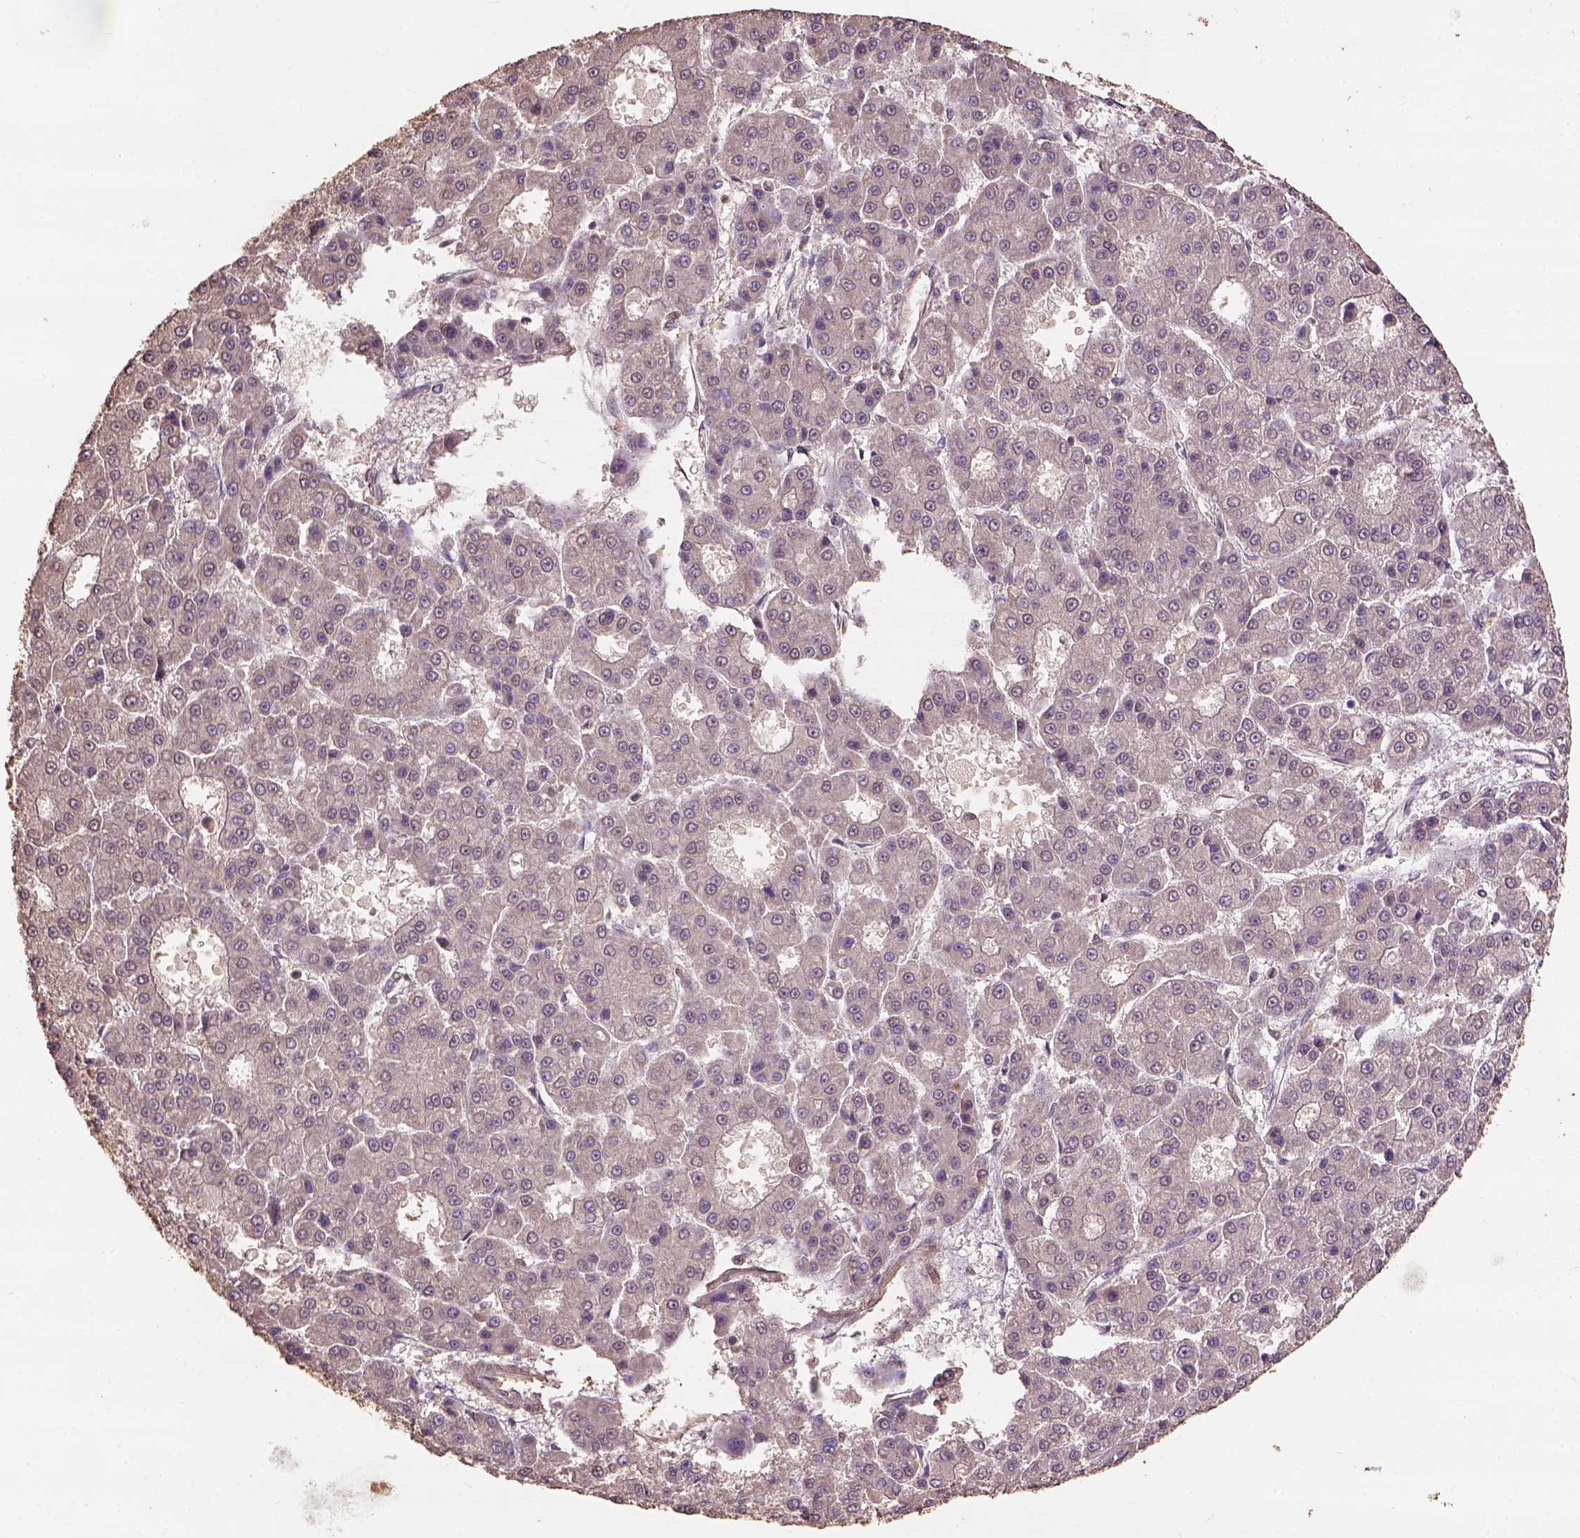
{"staining": {"intensity": "negative", "quantity": "none", "location": "none"}, "tissue": "liver cancer", "cell_type": "Tumor cells", "image_type": "cancer", "snomed": [{"axis": "morphology", "description": "Carcinoma, Hepatocellular, NOS"}, {"axis": "topography", "description": "Liver"}], "caption": "There is no significant expression in tumor cells of liver cancer (hepatocellular carcinoma).", "gene": "CSTF2T", "patient": {"sex": "male", "age": 70}}